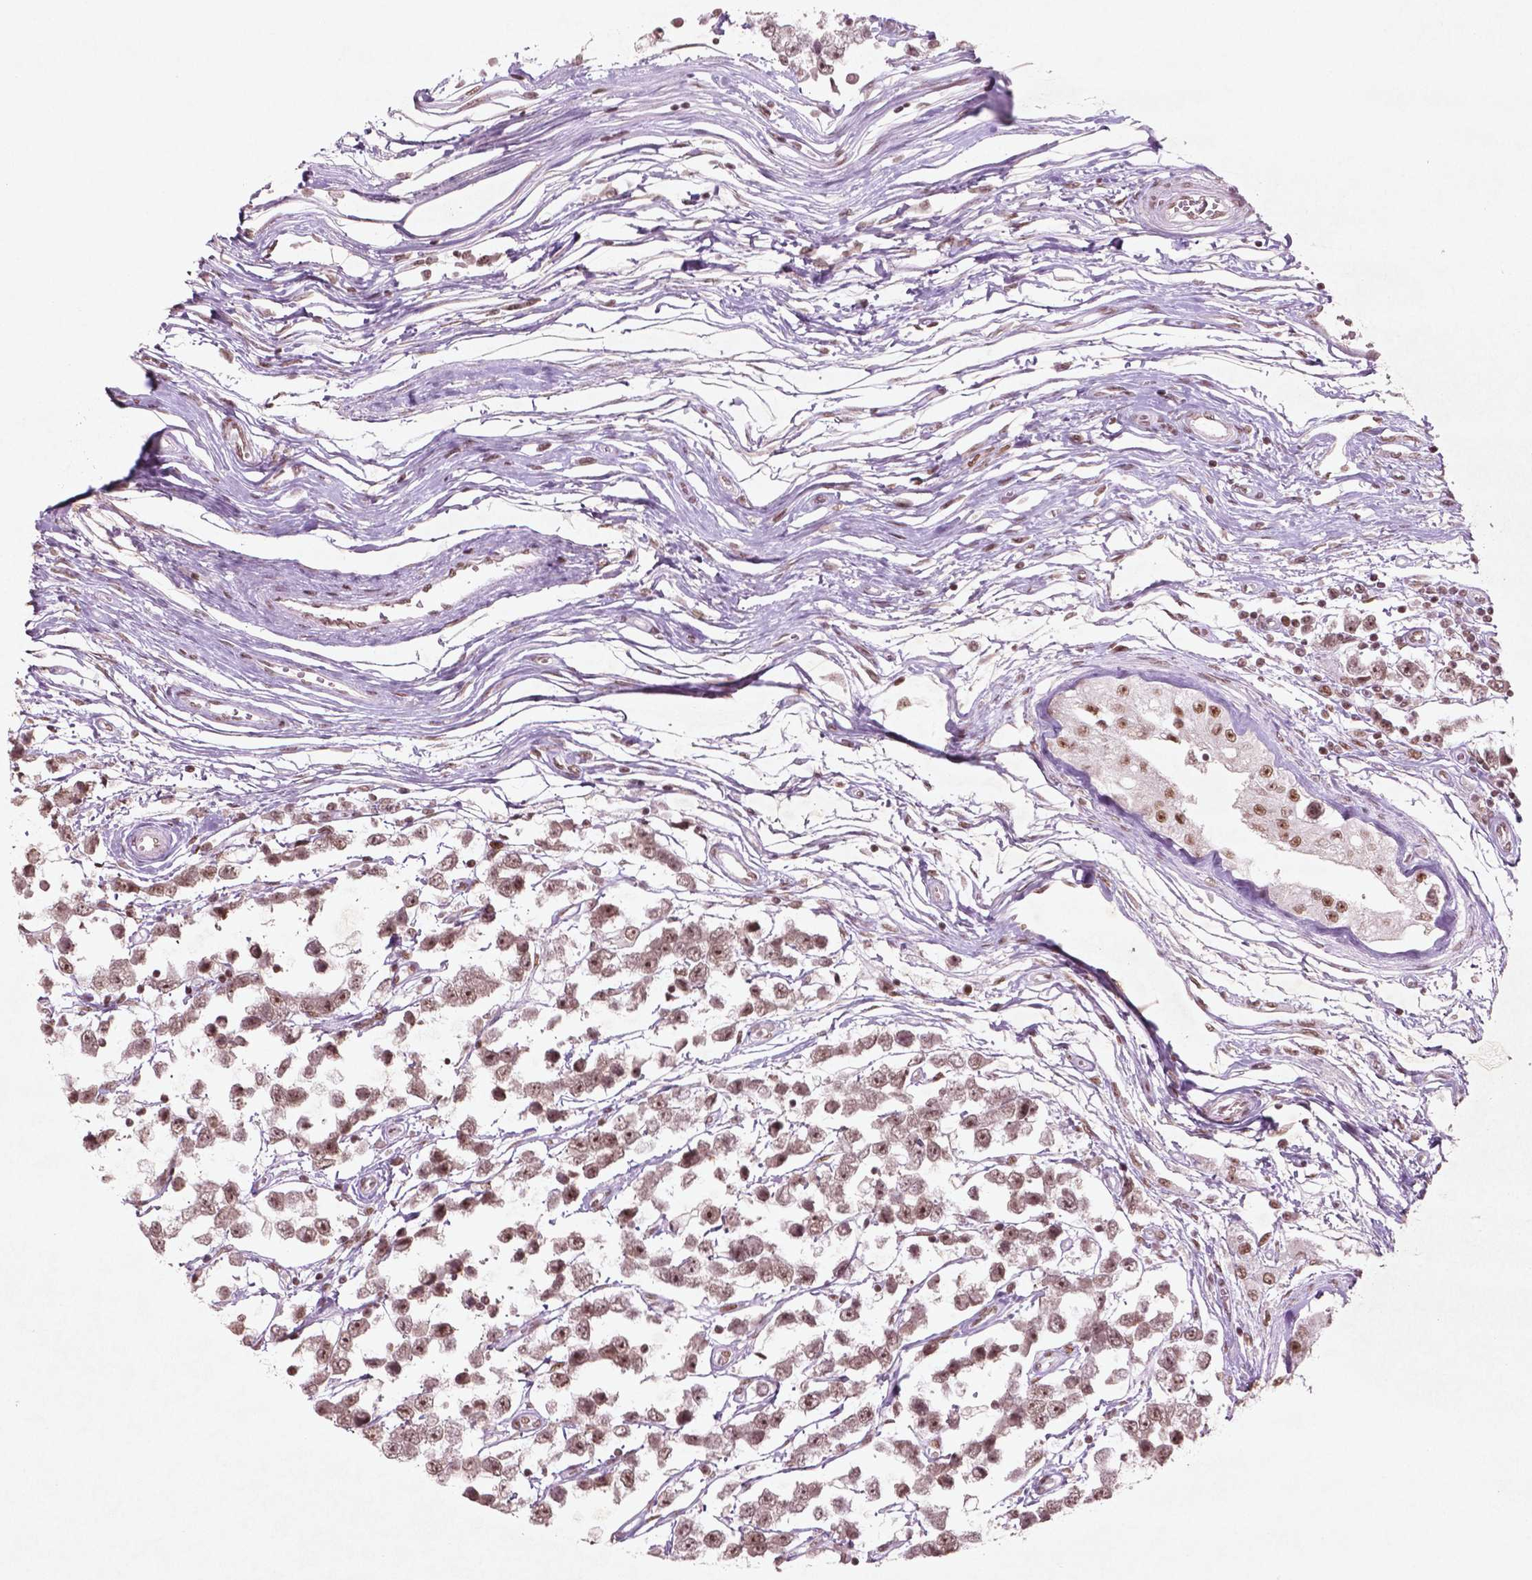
{"staining": {"intensity": "moderate", "quantity": ">75%", "location": "nuclear"}, "tissue": "testis cancer", "cell_type": "Tumor cells", "image_type": "cancer", "snomed": [{"axis": "morphology", "description": "Seminoma, NOS"}, {"axis": "topography", "description": "Testis"}], "caption": "Immunohistochemistry image of seminoma (testis) stained for a protein (brown), which demonstrates medium levels of moderate nuclear expression in approximately >75% of tumor cells.", "gene": "HMG20B", "patient": {"sex": "male", "age": 34}}